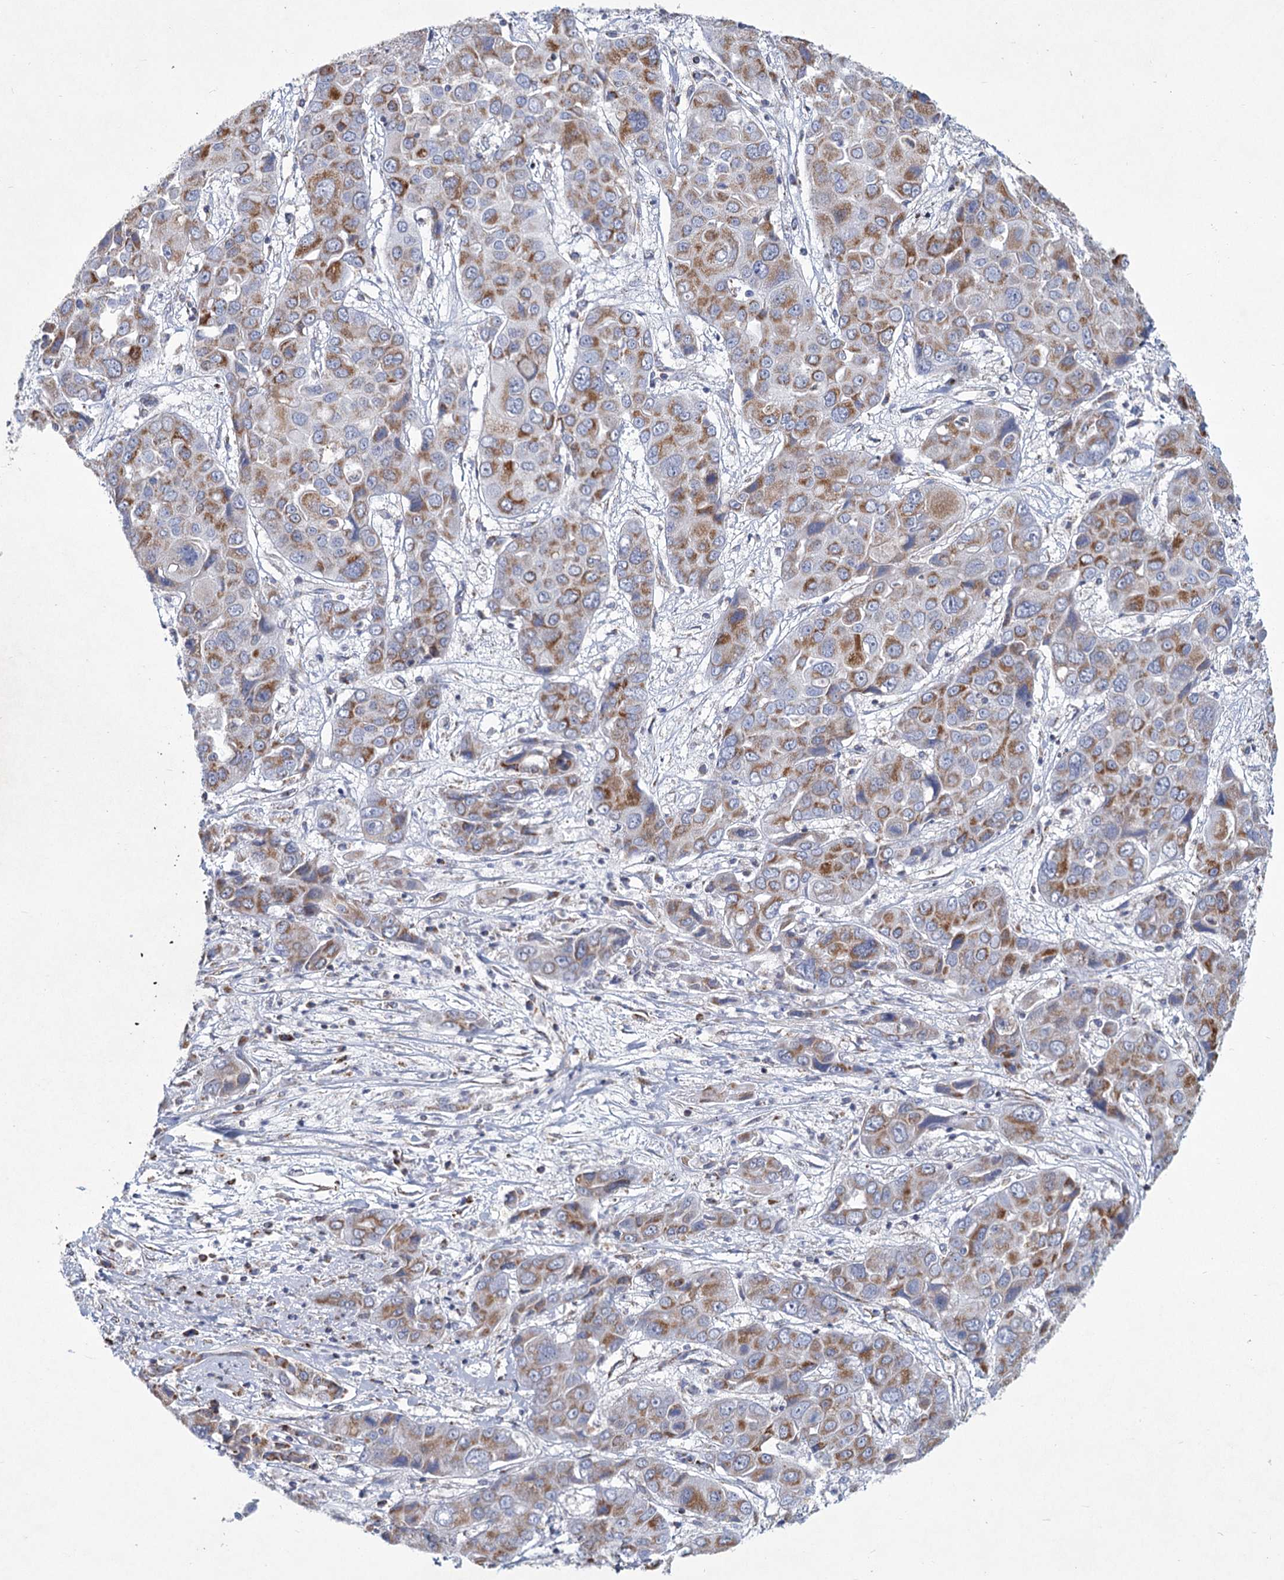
{"staining": {"intensity": "moderate", "quantity": ">75%", "location": "cytoplasmic/membranous"}, "tissue": "liver cancer", "cell_type": "Tumor cells", "image_type": "cancer", "snomed": [{"axis": "morphology", "description": "Cholangiocarcinoma"}, {"axis": "topography", "description": "Liver"}], "caption": "An immunohistochemistry (IHC) histopathology image of neoplastic tissue is shown. Protein staining in brown labels moderate cytoplasmic/membranous positivity in liver cholangiocarcinoma within tumor cells. (Brightfield microscopy of DAB IHC at high magnification).", "gene": "NDUFC2", "patient": {"sex": "male", "age": 67}}